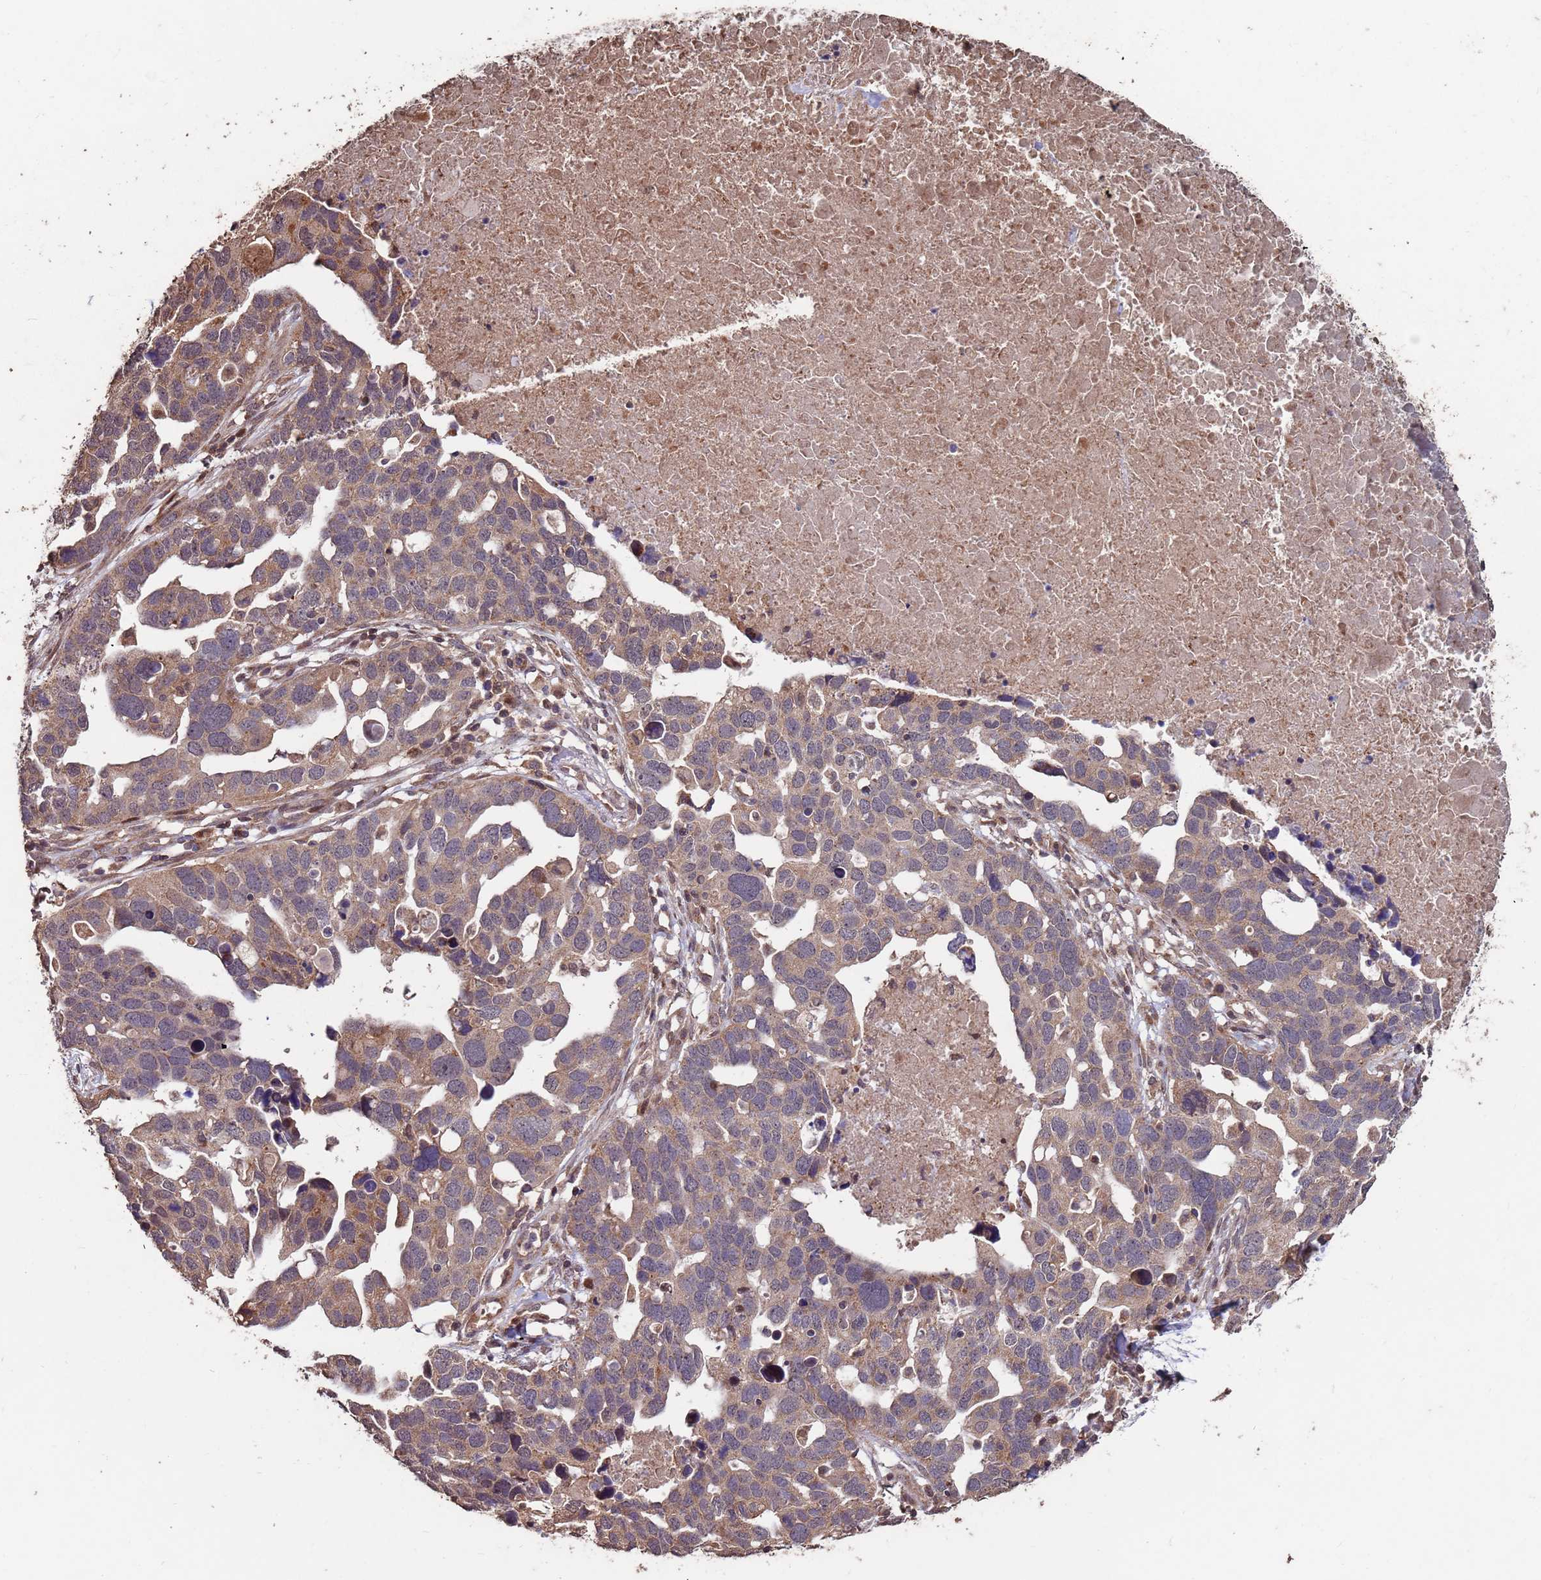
{"staining": {"intensity": "weak", "quantity": ">75%", "location": "cytoplasmic/membranous"}, "tissue": "ovarian cancer", "cell_type": "Tumor cells", "image_type": "cancer", "snomed": [{"axis": "morphology", "description": "Cystadenocarcinoma, serous, NOS"}, {"axis": "topography", "description": "Ovary"}], "caption": "Immunohistochemical staining of ovarian serous cystadenocarcinoma shows weak cytoplasmic/membranous protein staining in approximately >75% of tumor cells.", "gene": "PRR7", "patient": {"sex": "female", "age": 54}}